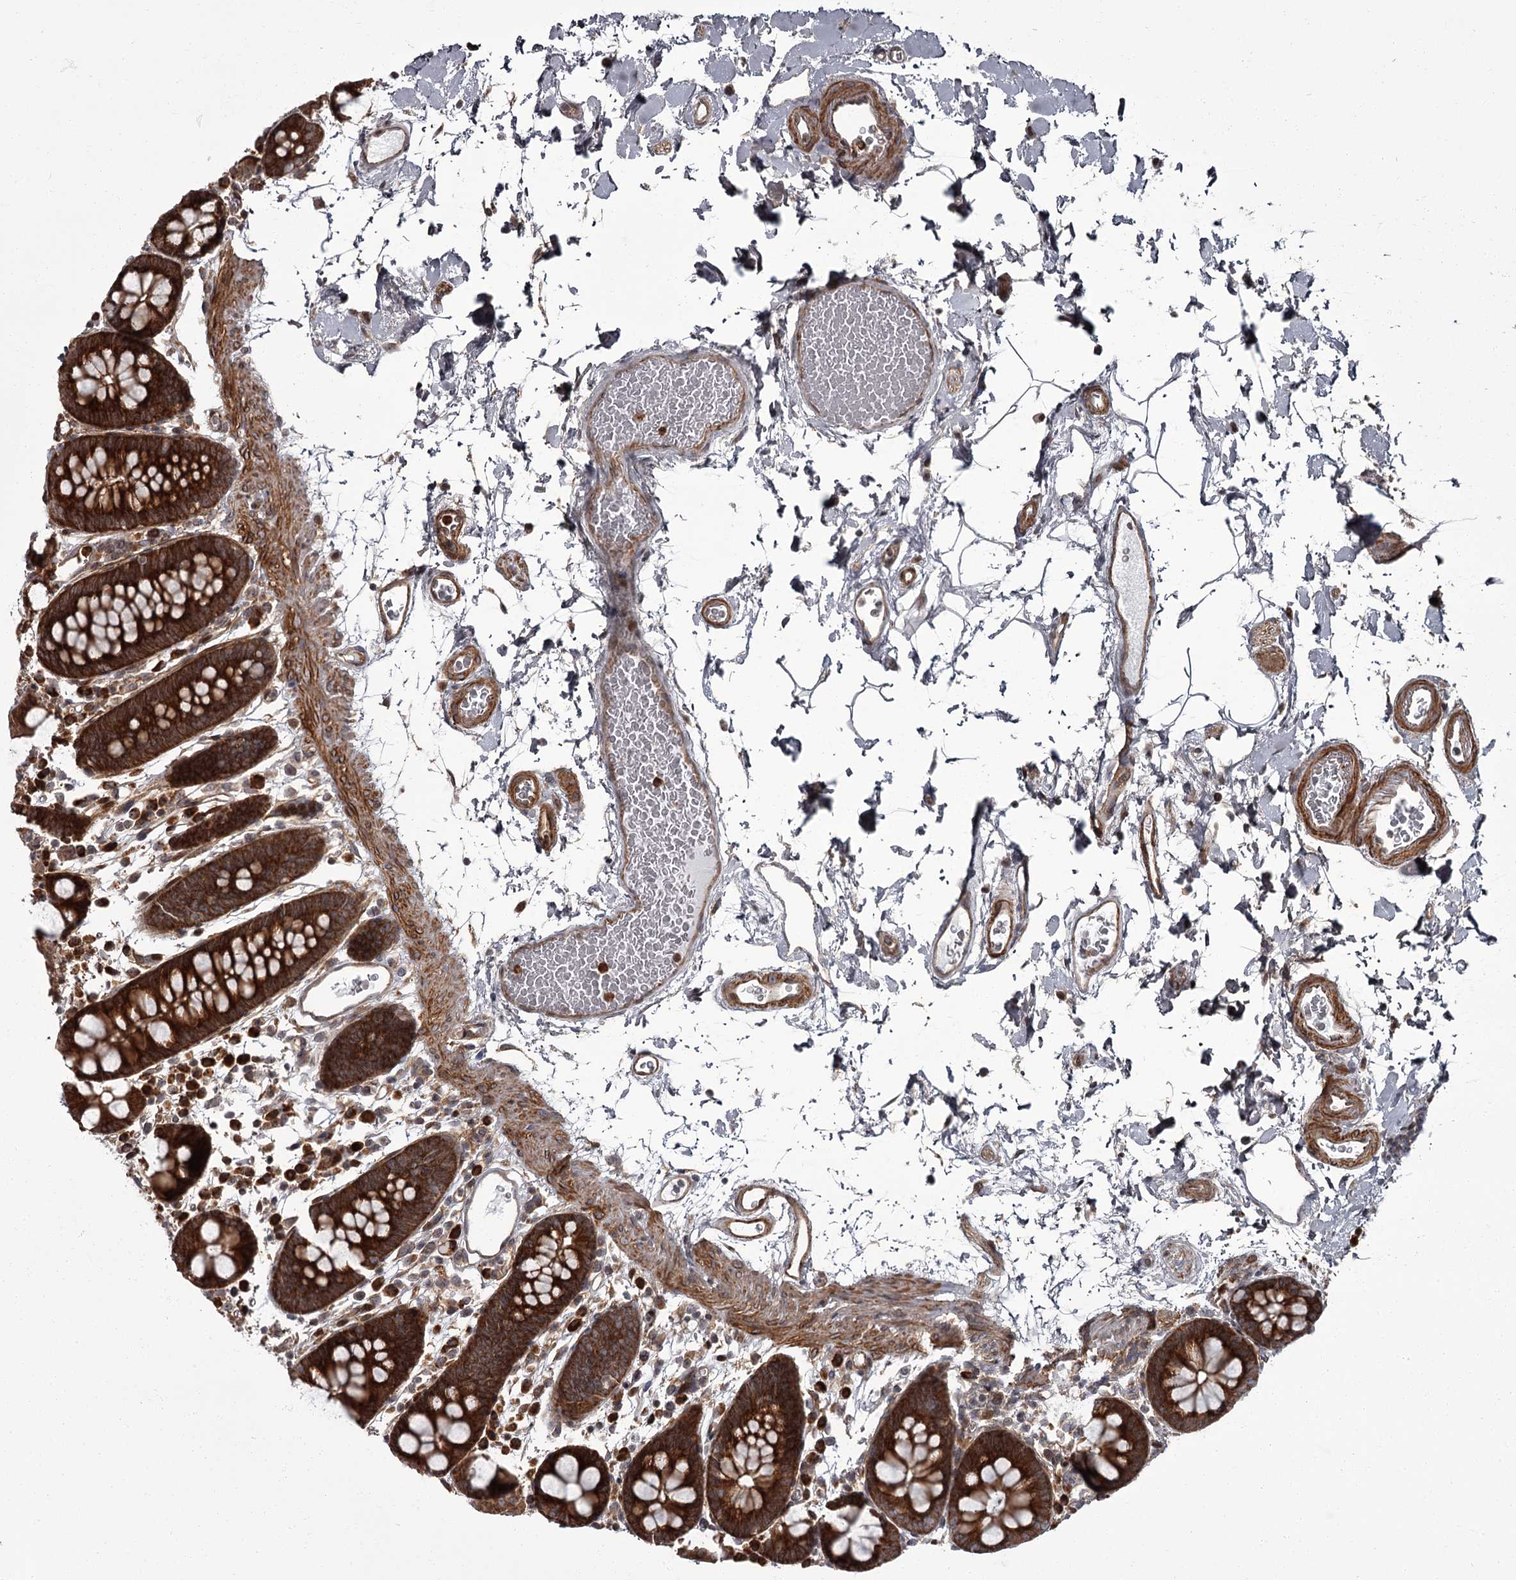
{"staining": {"intensity": "moderate", "quantity": ">75%", "location": "cytoplasmic/membranous"}, "tissue": "colon", "cell_type": "Endothelial cells", "image_type": "normal", "snomed": [{"axis": "morphology", "description": "Normal tissue, NOS"}, {"axis": "topography", "description": "Colon"}], "caption": "Protein analysis of normal colon displays moderate cytoplasmic/membranous staining in about >75% of endothelial cells. (brown staining indicates protein expression, while blue staining denotes nuclei).", "gene": "THAP9", "patient": {"sex": "male", "age": 75}}